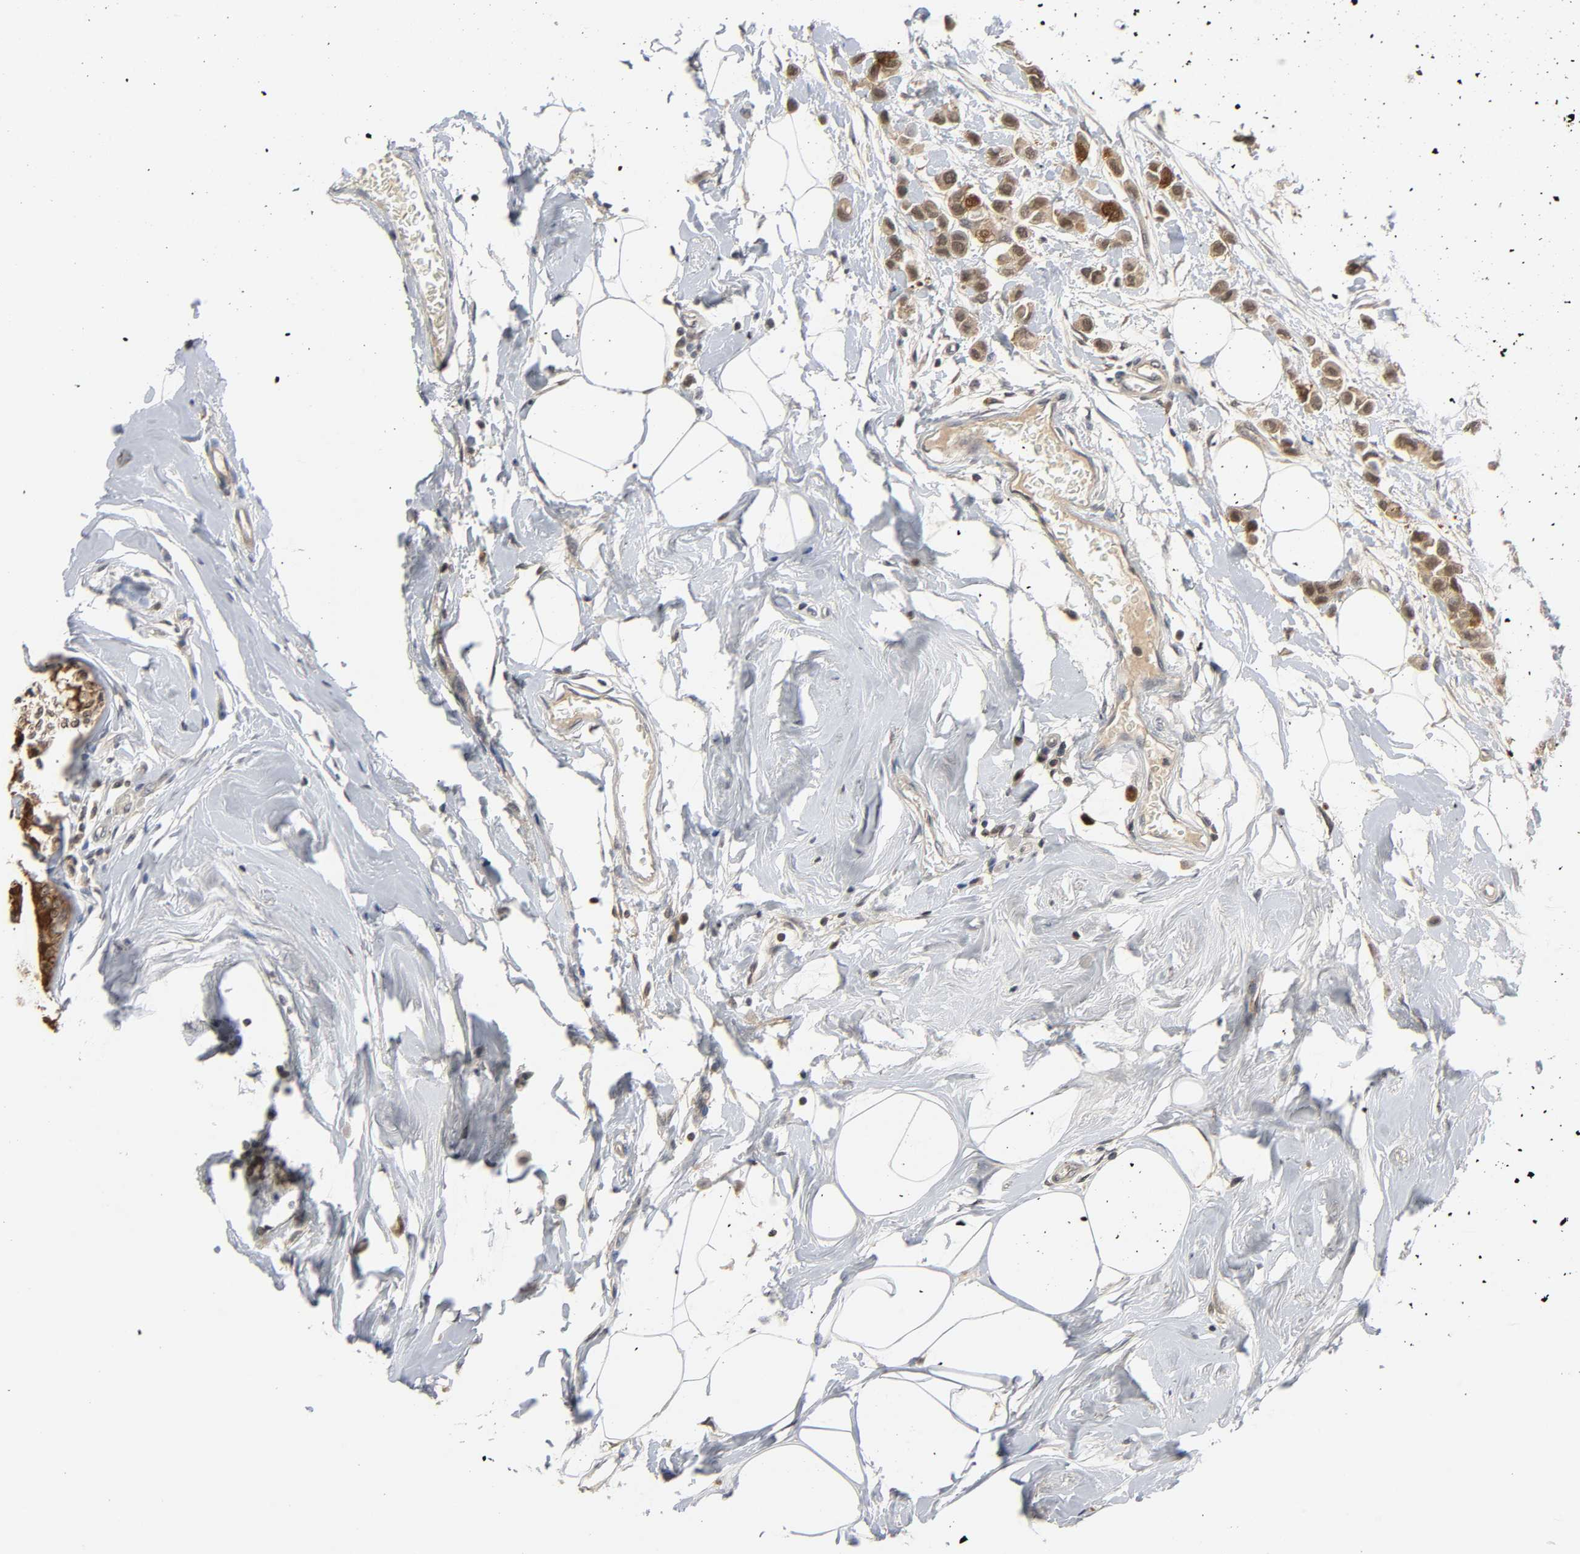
{"staining": {"intensity": "strong", "quantity": ">75%", "location": "cytoplasmic/membranous"}, "tissue": "breast cancer", "cell_type": "Tumor cells", "image_type": "cancer", "snomed": [{"axis": "morphology", "description": "Lobular carcinoma"}, {"axis": "topography", "description": "Breast"}], "caption": "Protein expression analysis of breast cancer (lobular carcinoma) displays strong cytoplasmic/membranous expression in about >75% of tumor cells.", "gene": "MIF", "patient": {"sex": "female", "age": 51}}